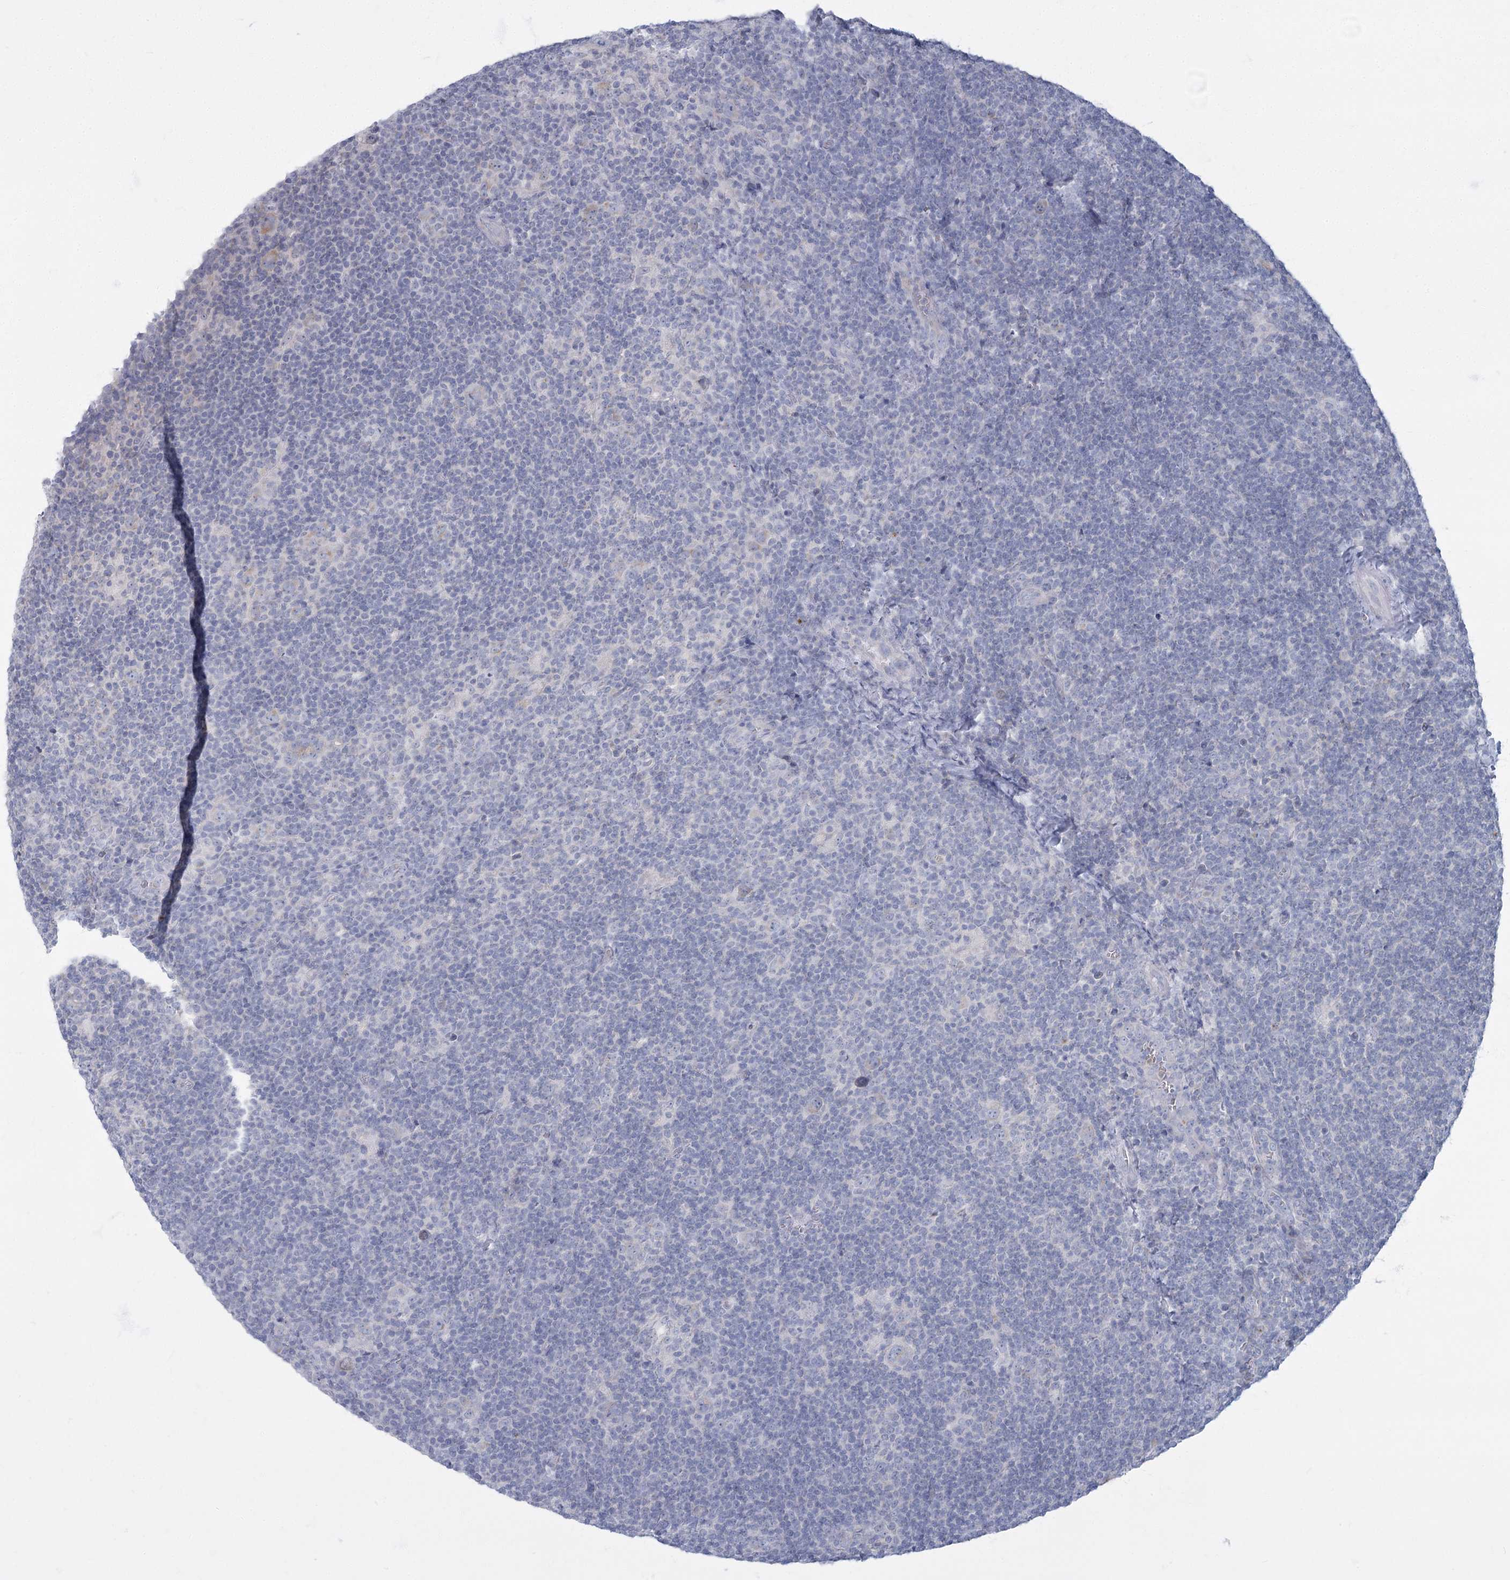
{"staining": {"intensity": "negative", "quantity": "none", "location": "none"}, "tissue": "lymphoma", "cell_type": "Tumor cells", "image_type": "cancer", "snomed": [{"axis": "morphology", "description": "Hodgkin's disease, NOS"}, {"axis": "topography", "description": "Lymph node"}], "caption": "DAB (3,3'-diaminobenzidine) immunohistochemical staining of lymphoma exhibits no significant staining in tumor cells.", "gene": "FAM110C", "patient": {"sex": "female", "age": 57}}